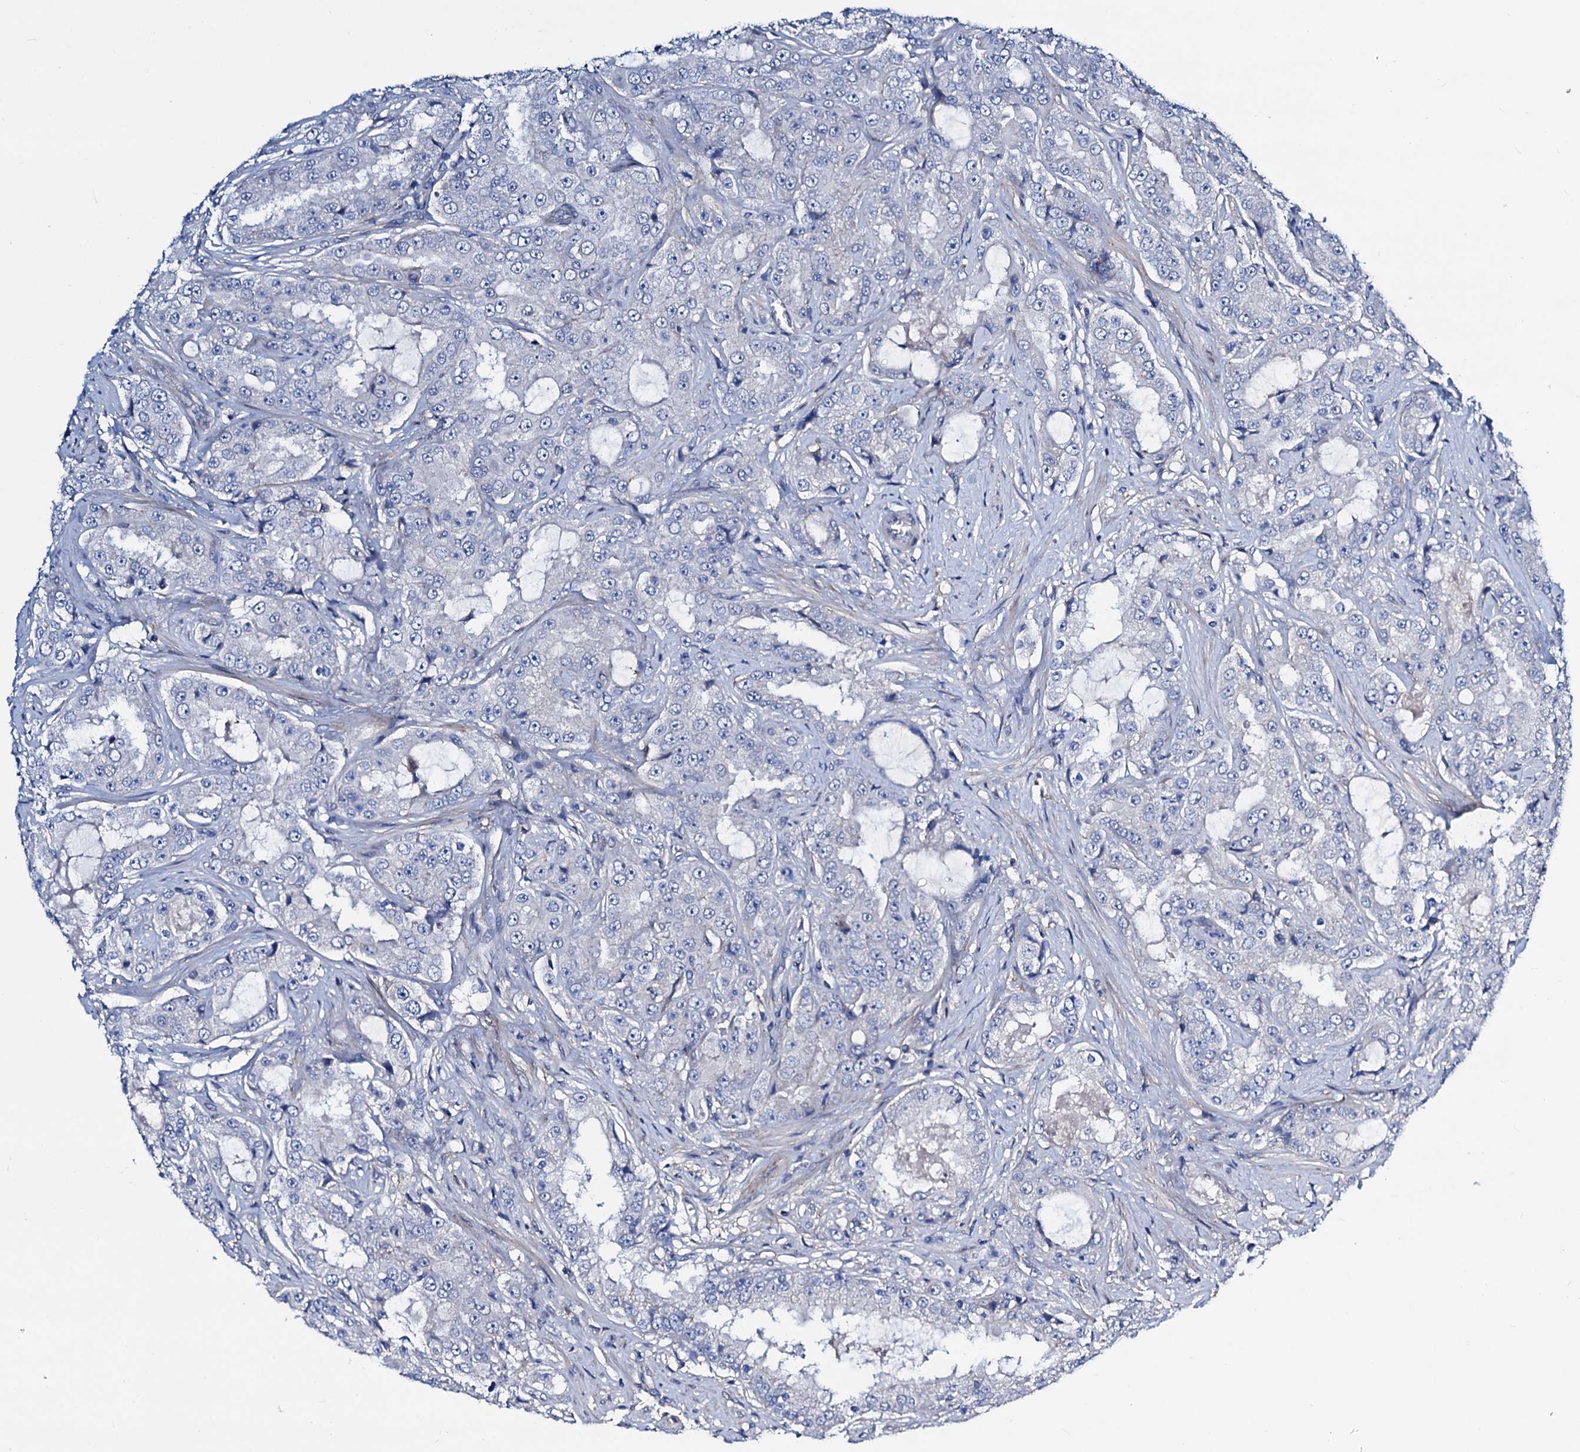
{"staining": {"intensity": "negative", "quantity": "none", "location": "none"}, "tissue": "prostate cancer", "cell_type": "Tumor cells", "image_type": "cancer", "snomed": [{"axis": "morphology", "description": "Adenocarcinoma, High grade"}, {"axis": "topography", "description": "Prostate"}], "caption": "High magnification brightfield microscopy of prostate high-grade adenocarcinoma stained with DAB (3,3'-diaminobenzidine) (brown) and counterstained with hematoxylin (blue): tumor cells show no significant positivity.", "gene": "GCOM1", "patient": {"sex": "male", "age": 73}}